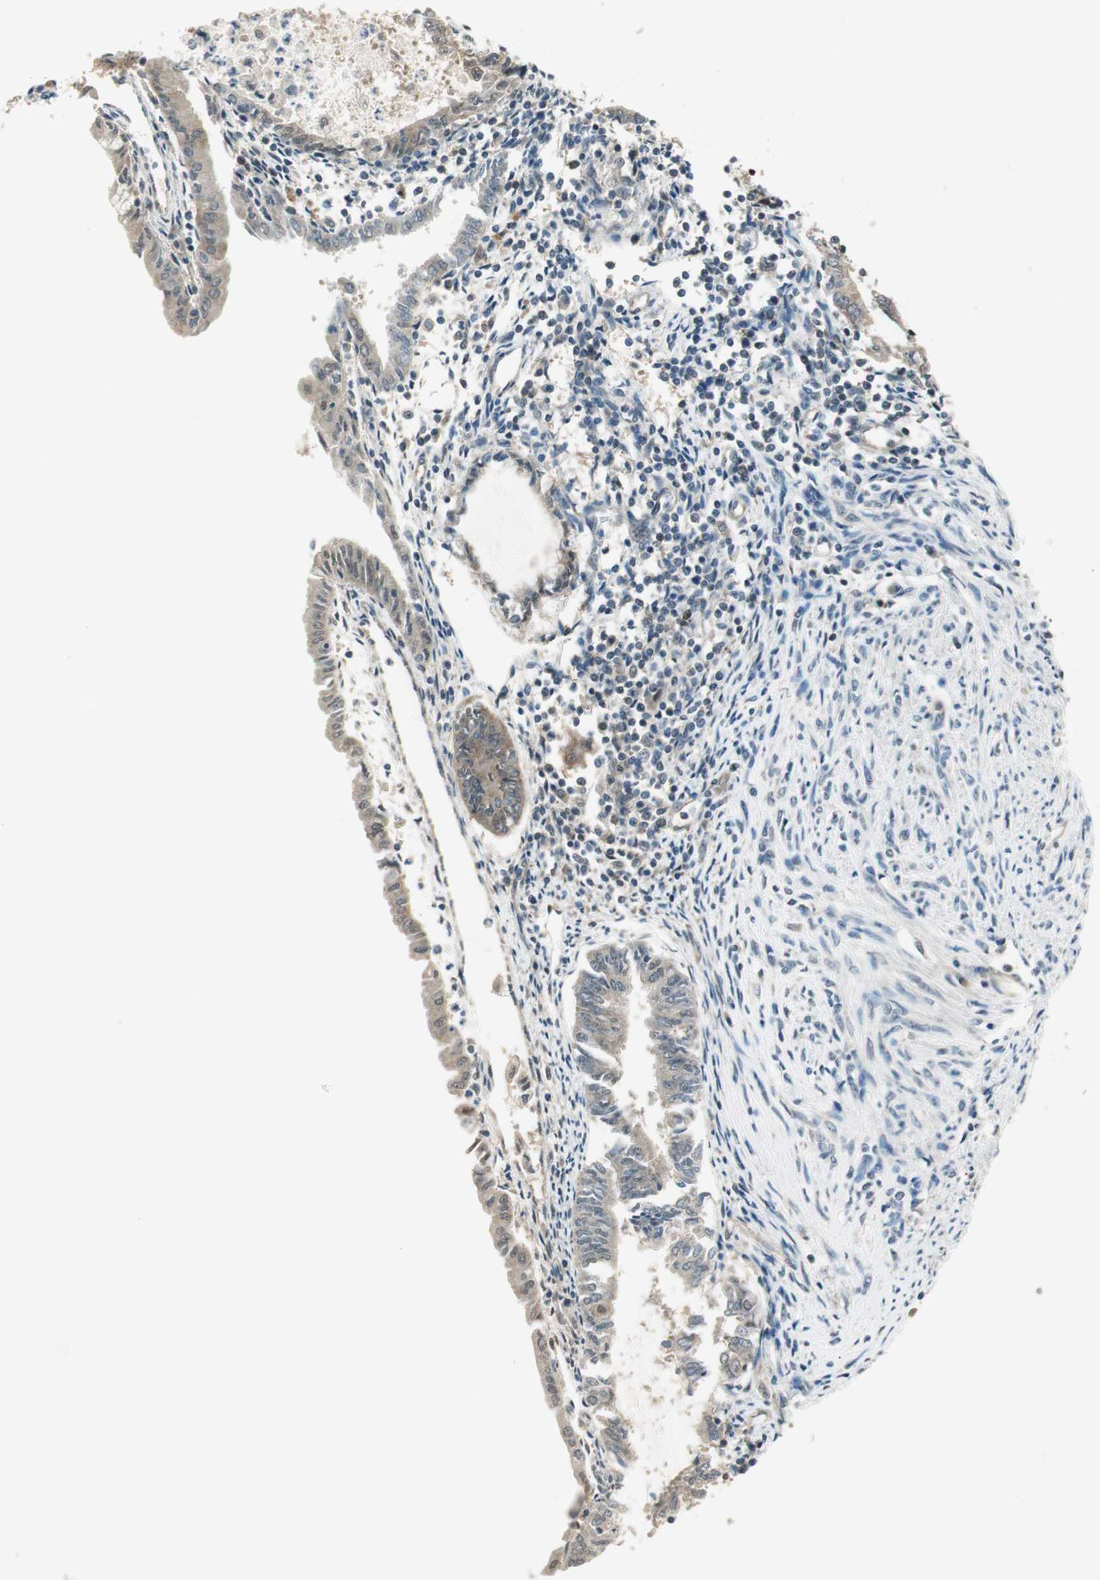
{"staining": {"intensity": "weak", "quantity": ">75%", "location": "cytoplasmic/membranous"}, "tissue": "endometrial cancer", "cell_type": "Tumor cells", "image_type": "cancer", "snomed": [{"axis": "morphology", "description": "Adenocarcinoma, NOS"}, {"axis": "topography", "description": "Endometrium"}], "caption": "Human endometrial adenocarcinoma stained with a protein marker displays weak staining in tumor cells.", "gene": "PSMD8", "patient": {"sex": "female", "age": 86}}